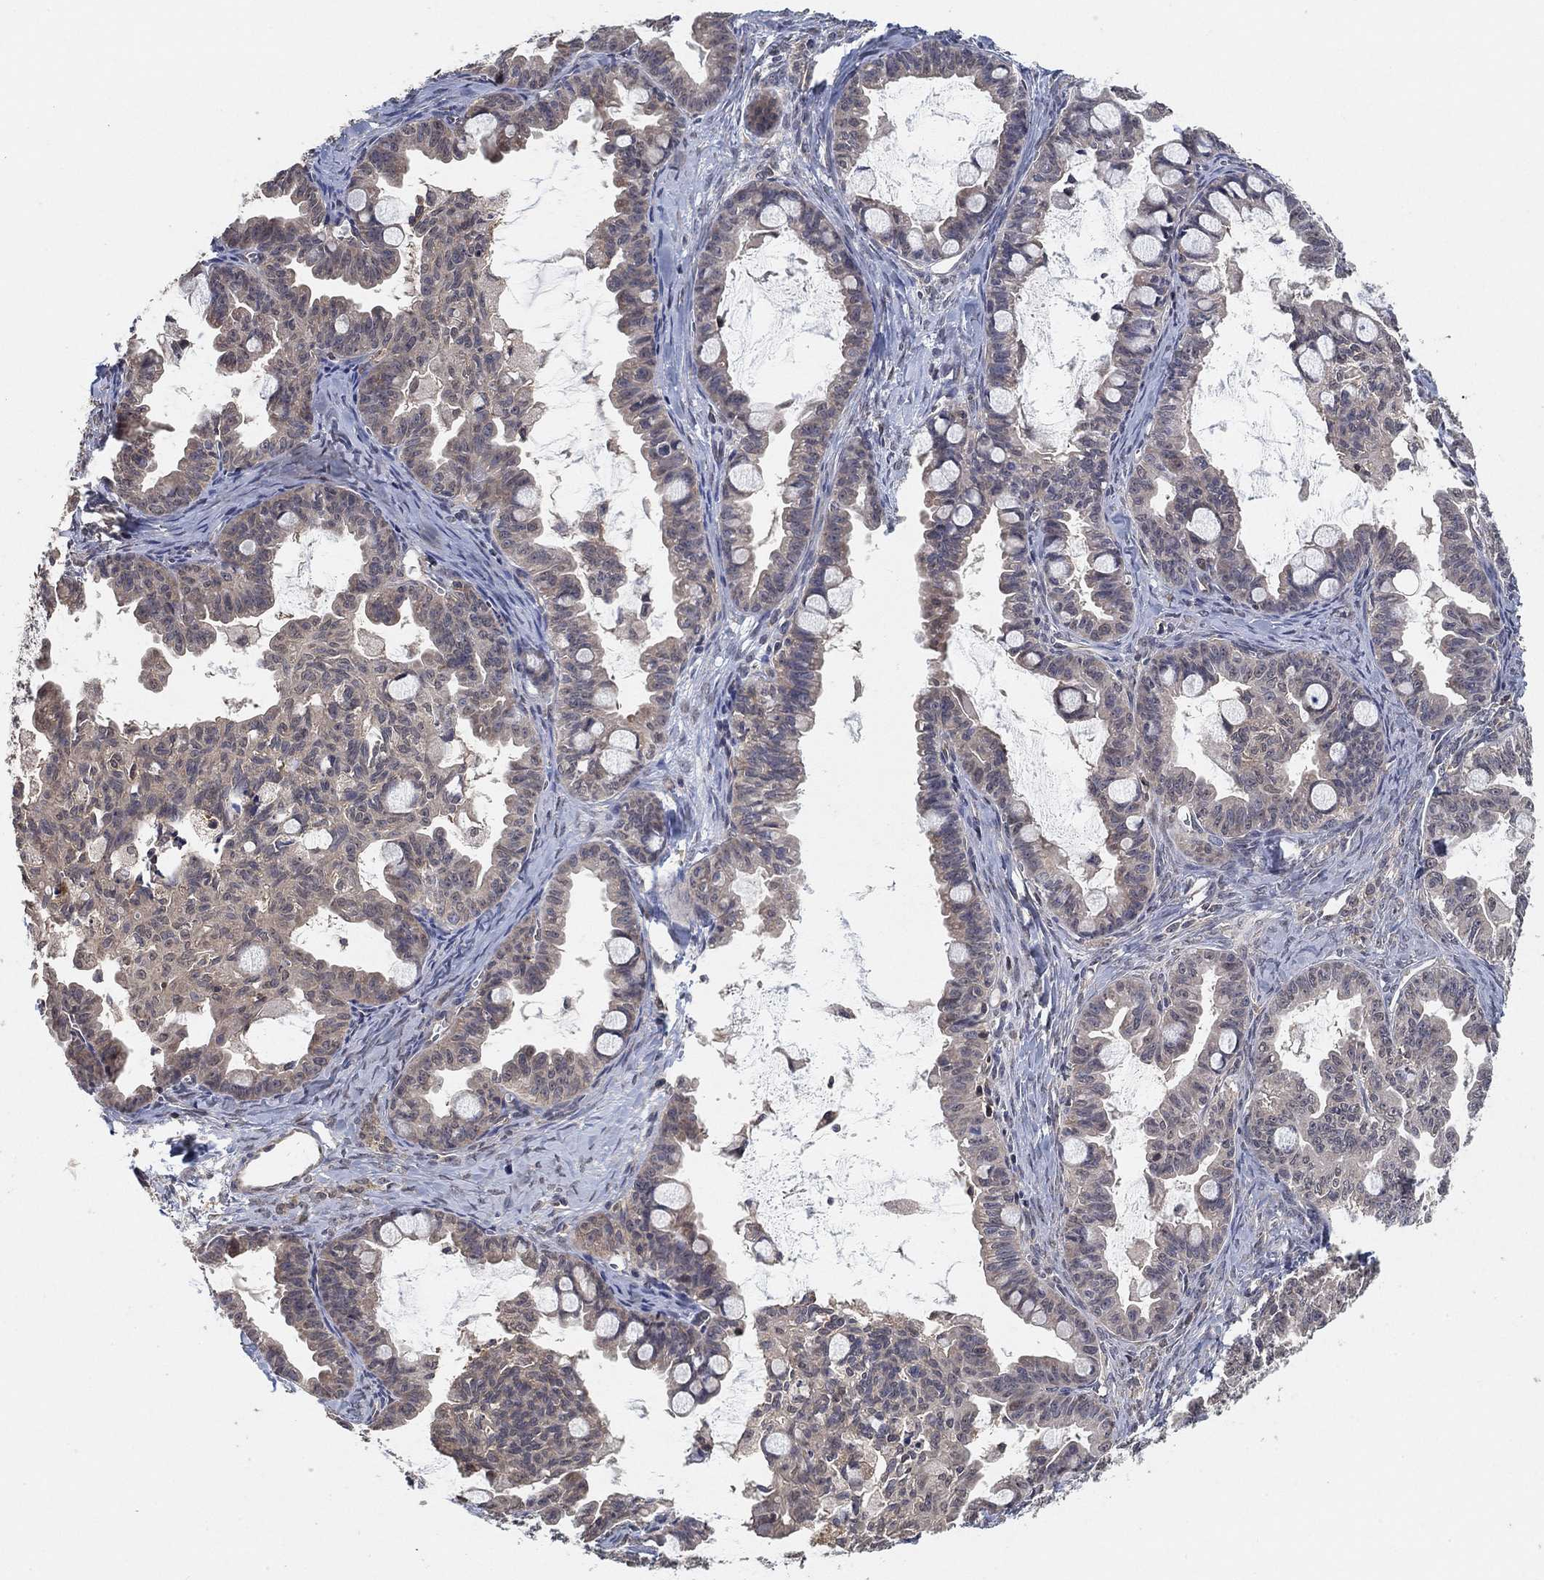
{"staining": {"intensity": "negative", "quantity": "none", "location": "none"}, "tissue": "ovarian cancer", "cell_type": "Tumor cells", "image_type": "cancer", "snomed": [{"axis": "morphology", "description": "Cystadenocarcinoma, mucinous, NOS"}, {"axis": "topography", "description": "Ovary"}], "caption": "Immunohistochemical staining of human ovarian cancer (mucinous cystadenocarcinoma) demonstrates no significant staining in tumor cells. The staining was performed using DAB (3,3'-diaminobenzidine) to visualize the protein expression in brown, while the nuclei were stained in blue with hematoxylin (Magnification: 20x).", "gene": "CCDC43", "patient": {"sex": "female", "age": 63}}